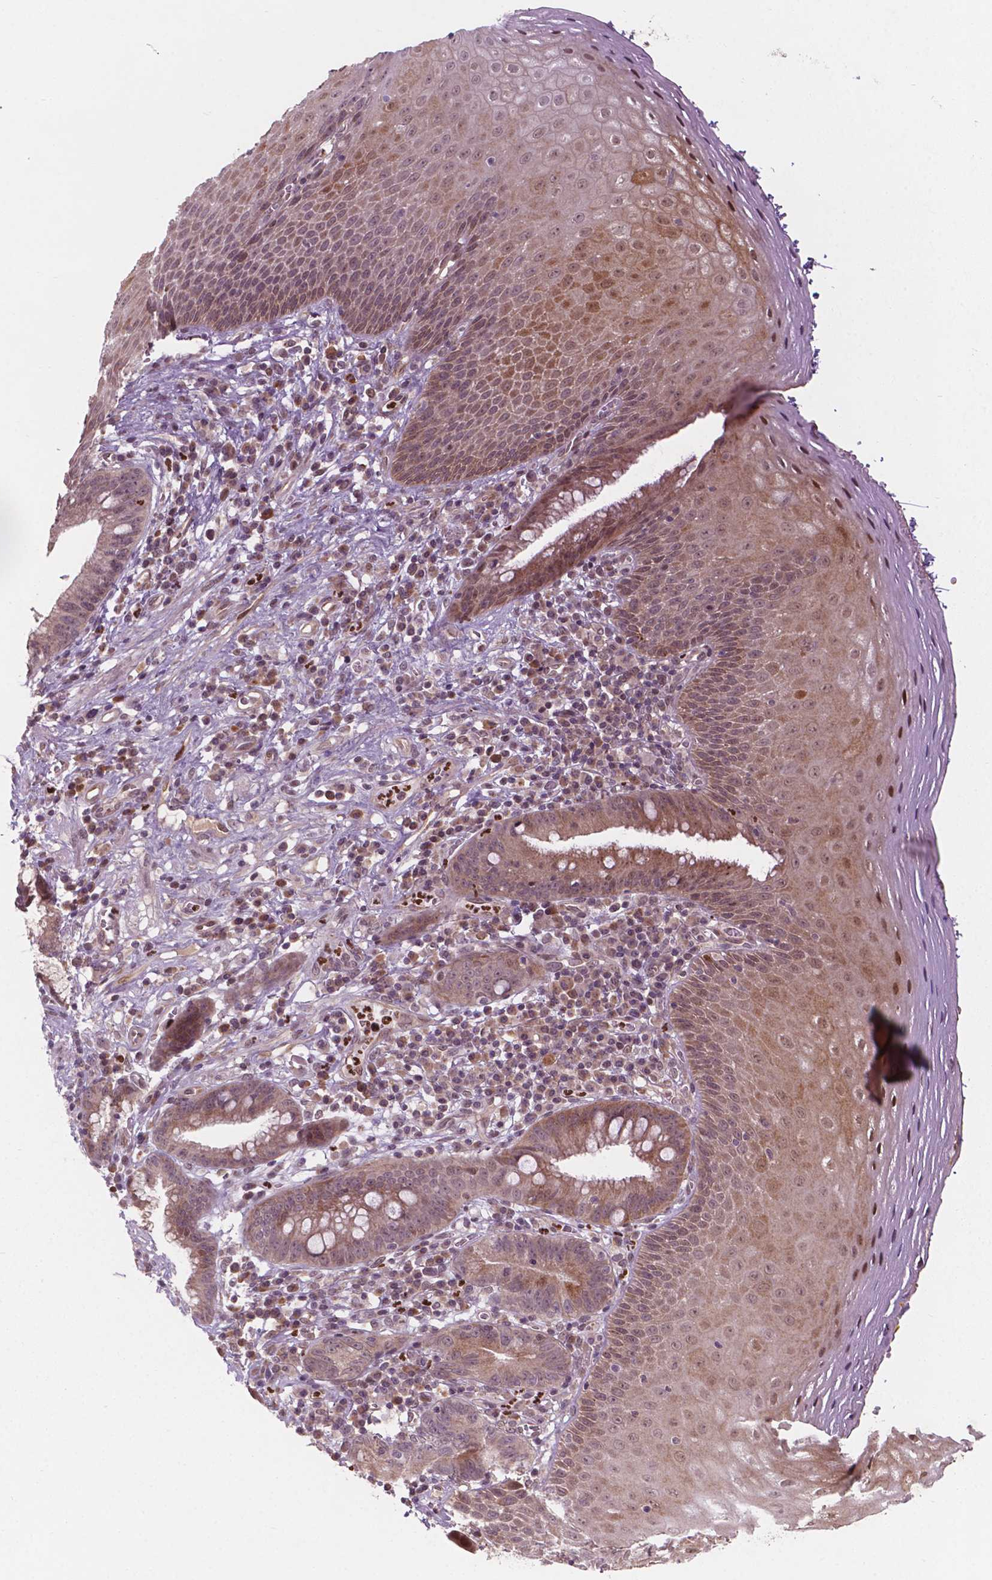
{"staining": {"intensity": "moderate", "quantity": ">75%", "location": "cytoplasmic/membranous,nuclear"}, "tissue": "esophagus", "cell_type": "Squamous epithelial cells", "image_type": "normal", "snomed": [{"axis": "morphology", "description": "Normal tissue, NOS"}, {"axis": "topography", "description": "Esophagus"}], "caption": "Immunohistochemistry (IHC) (DAB) staining of normal human esophagus demonstrates moderate cytoplasmic/membranous,nuclear protein expression in approximately >75% of squamous epithelial cells. (IHC, brightfield microscopy, high magnification).", "gene": "NFAT5", "patient": {"sex": "female", "age": 68}}